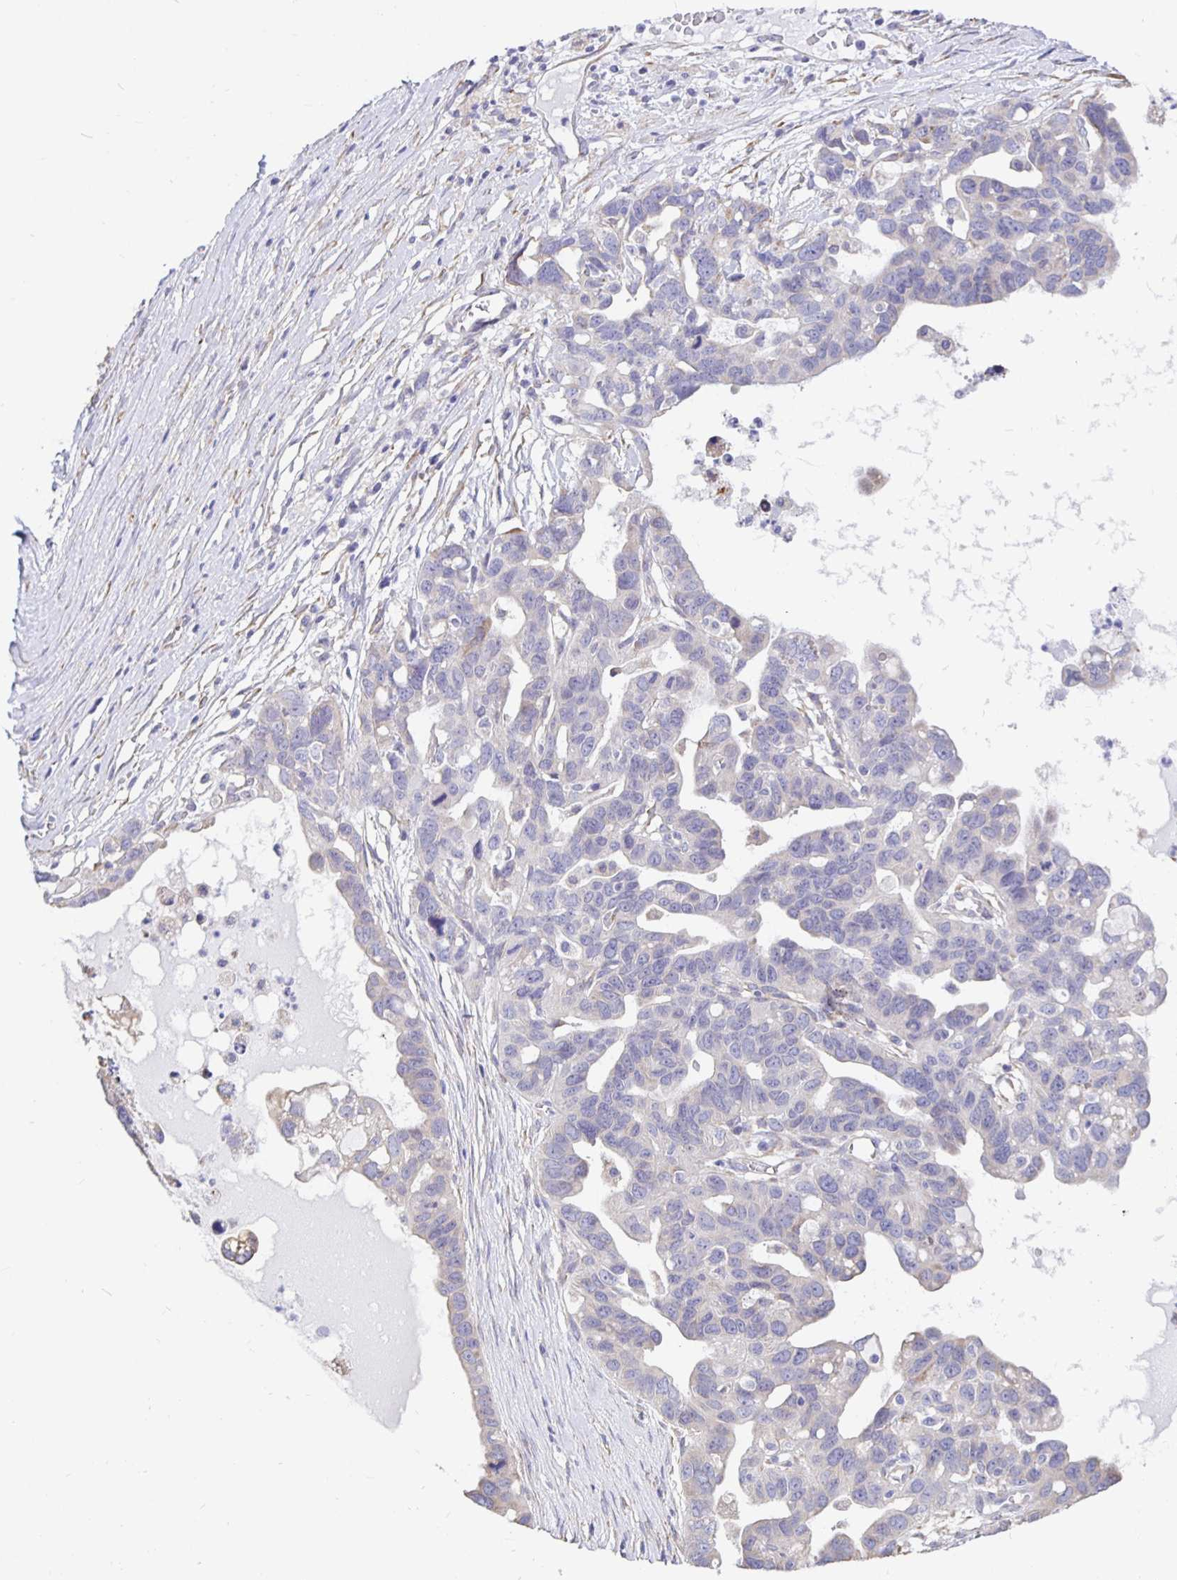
{"staining": {"intensity": "negative", "quantity": "none", "location": "none"}, "tissue": "ovarian cancer", "cell_type": "Tumor cells", "image_type": "cancer", "snomed": [{"axis": "morphology", "description": "Cystadenocarcinoma, serous, NOS"}, {"axis": "topography", "description": "Ovary"}], "caption": "Tumor cells show no significant expression in serous cystadenocarcinoma (ovarian).", "gene": "DNAI2", "patient": {"sex": "female", "age": 69}}